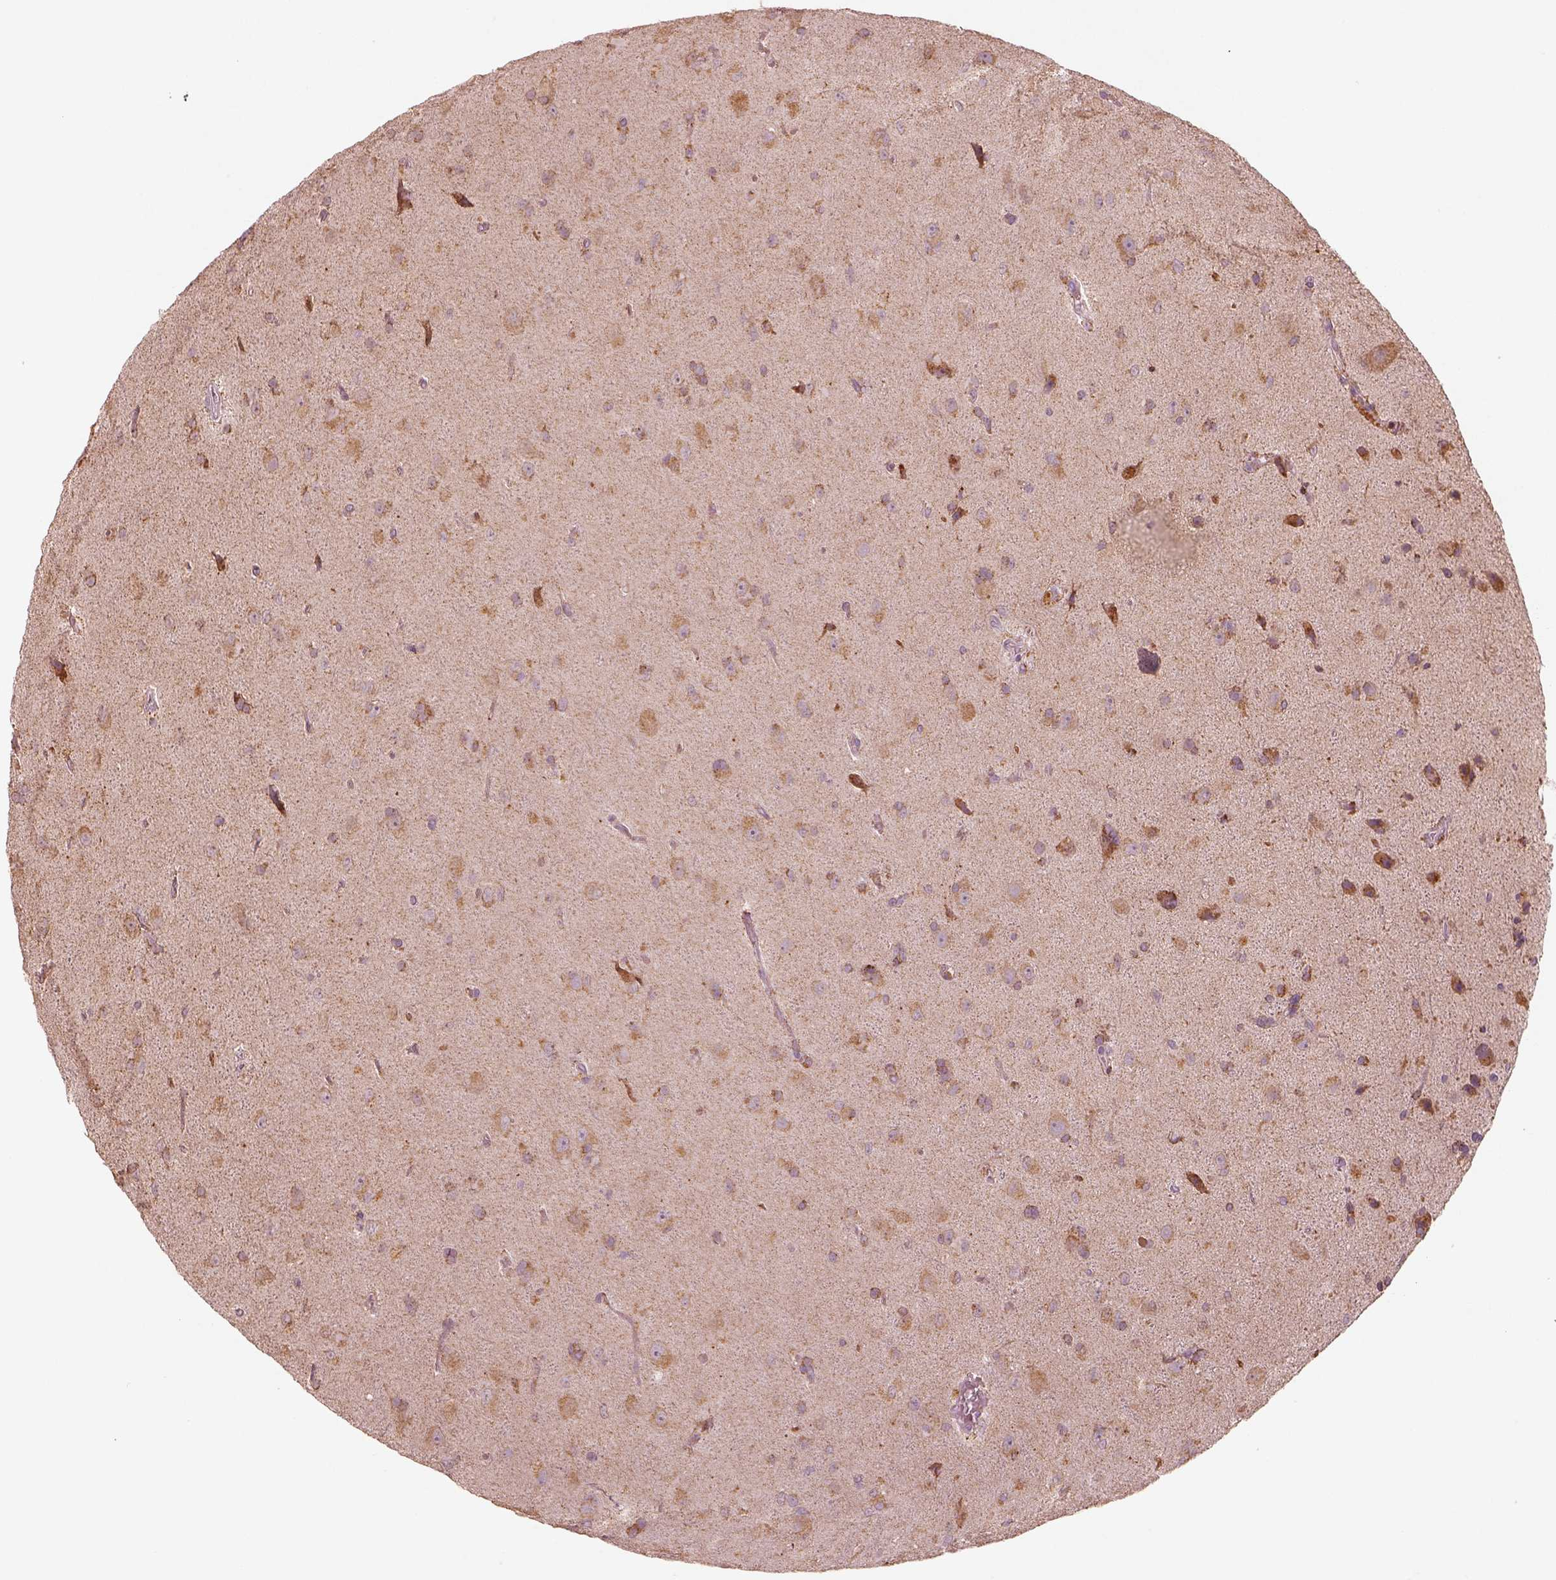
{"staining": {"intensity": "moderate", "quantity": "25%-75%", "location": "cytoplasmic/membranous"}, "tissue": "glioma", "cell_type": "Tumor cells", "image_type": "cancer", "snomed": [{"axis": "morphology", "description": "Glioma, malignant, Low grade"}, {"axis": "topography", "description": "Brain"}], "caption": "Immunohistochemistry (IHC) image of neoplastic tissue: glioma stained using immunohistochemistry (IHC) displays medium levels of moderate protein expression localized specifically in the cytoplasmic/membranous of tumor cells, appearing as a cytoplasmic/membranous brown color.", "gene": "ENTPD6", "patient": {"sex": "male", "age": 58}}